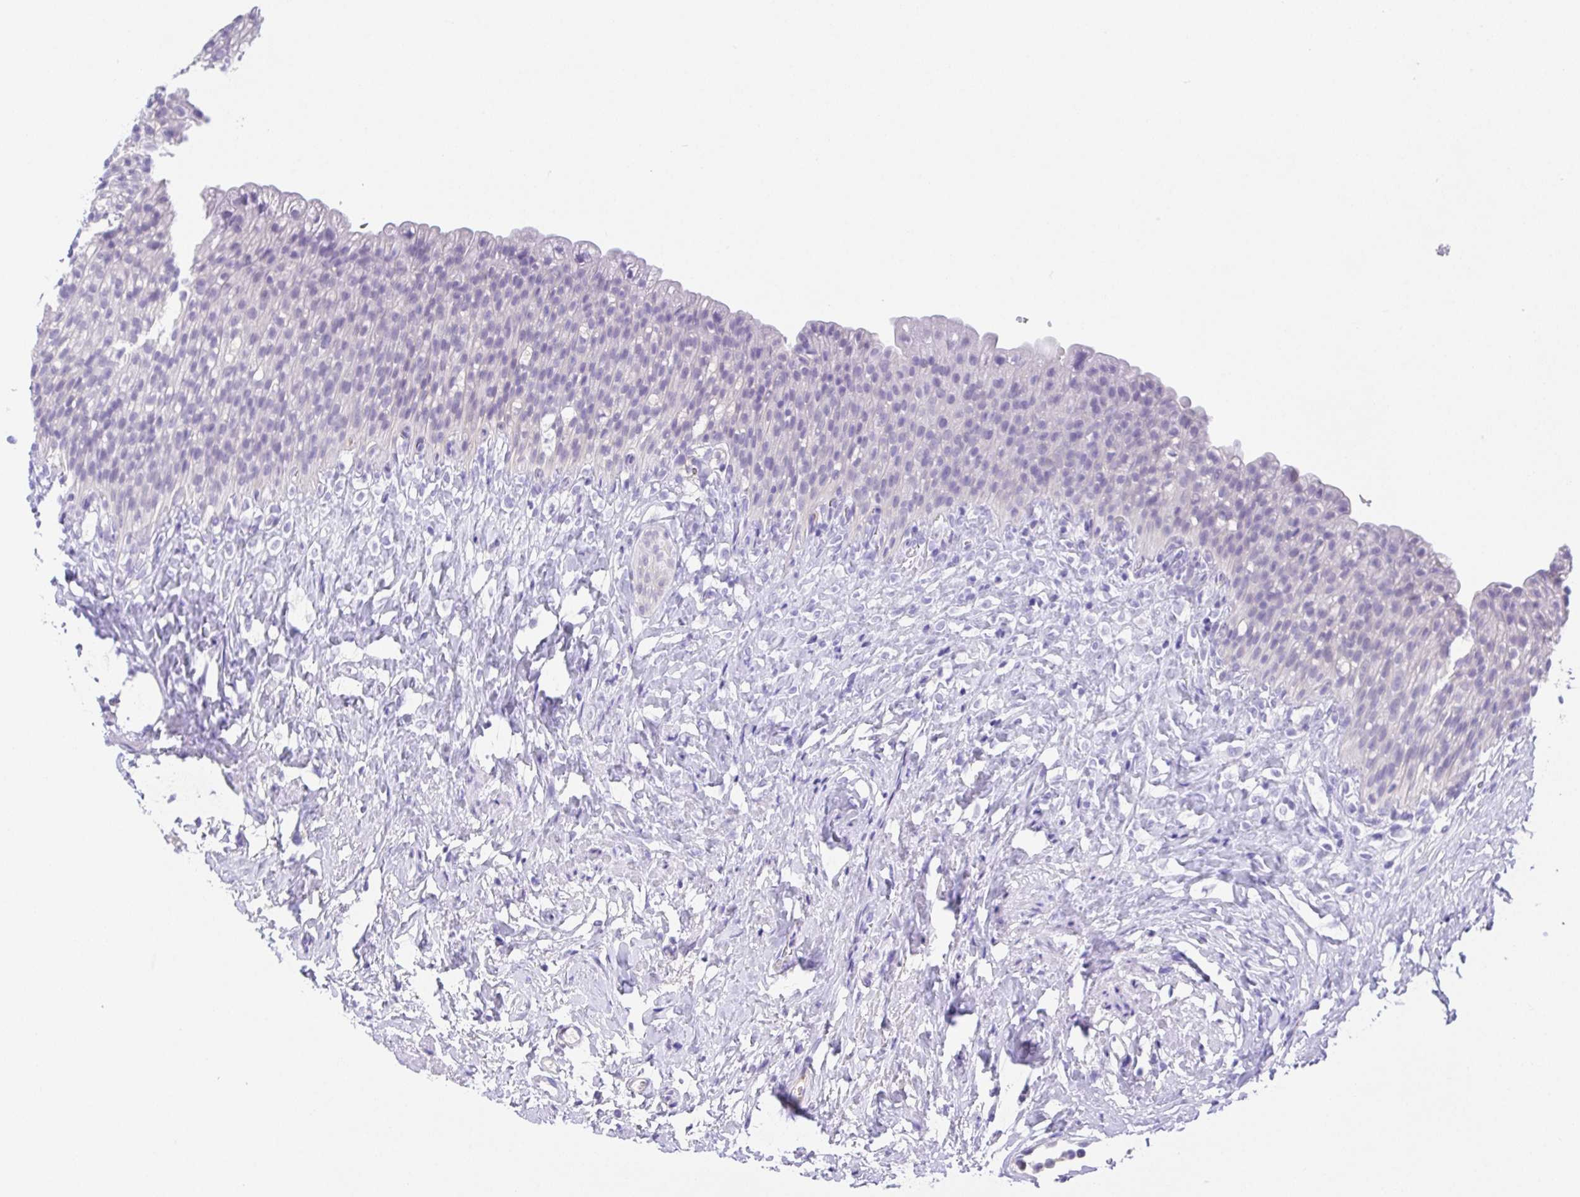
{"staining": {"intensity": "negative", "quantity": "none", "location": "none"}, "tissue": "urinary bladder", "cell_type": "Urothelial cells", "image_type": "normal", "snomed": [{"axis": "morphology", "description": "Normal tissue, NOS"}, {"axis": "topography", "description": "Urinary bladder"}, {"axis": "topography", "description": "Prostate"}], "caption": "The immunohistochemistry (IHC) image has no significant positivity in urothelial cells of urinary bladder. (DAB immunohistochemistry (IHC), high magnification).", "gene": "SPATA4", "patient": {"sex": "male", "age": 76}}